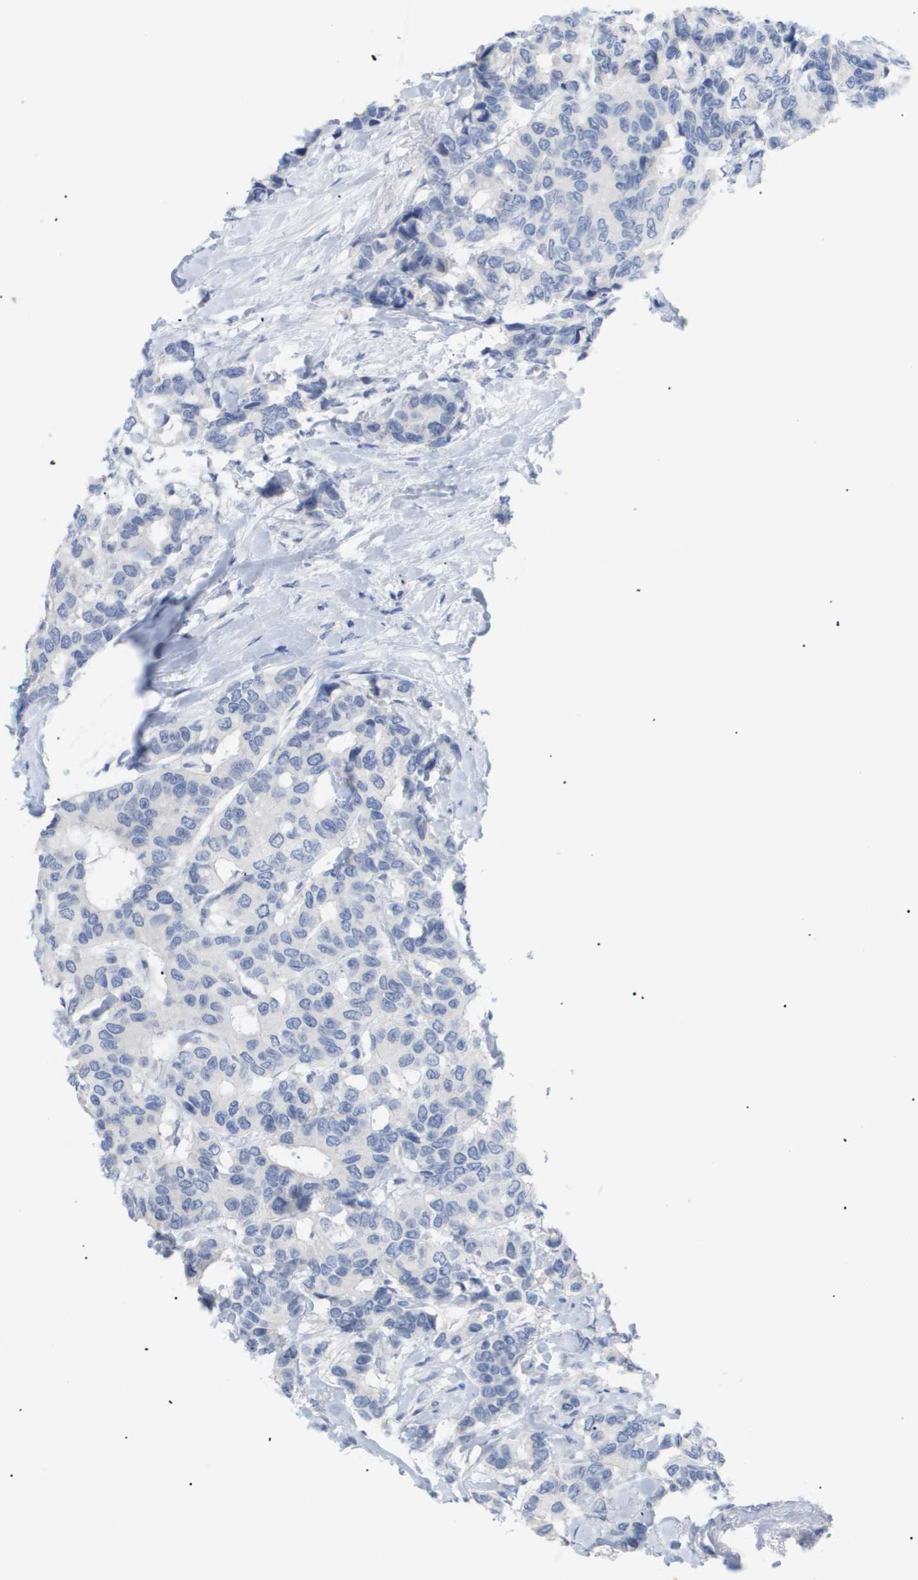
{"staining": {"intensity": "negative", "quantity": "none", "location": "none"}, "tissue": "breast cancer", "cell_type": "Tumor cells", "image_type": "cancer", "snomed": [{"axis": "morphology", "description": "Duct carcinoma"}, {"axis": "topography", "description": "Breast"}], "caption": "DAB immunohistochemical staining of breast intraductal carcinoma reveals no significant positivity in tumor cells.", "gene": "CAV3", "patient": {"sex": "female", "age": 87}}